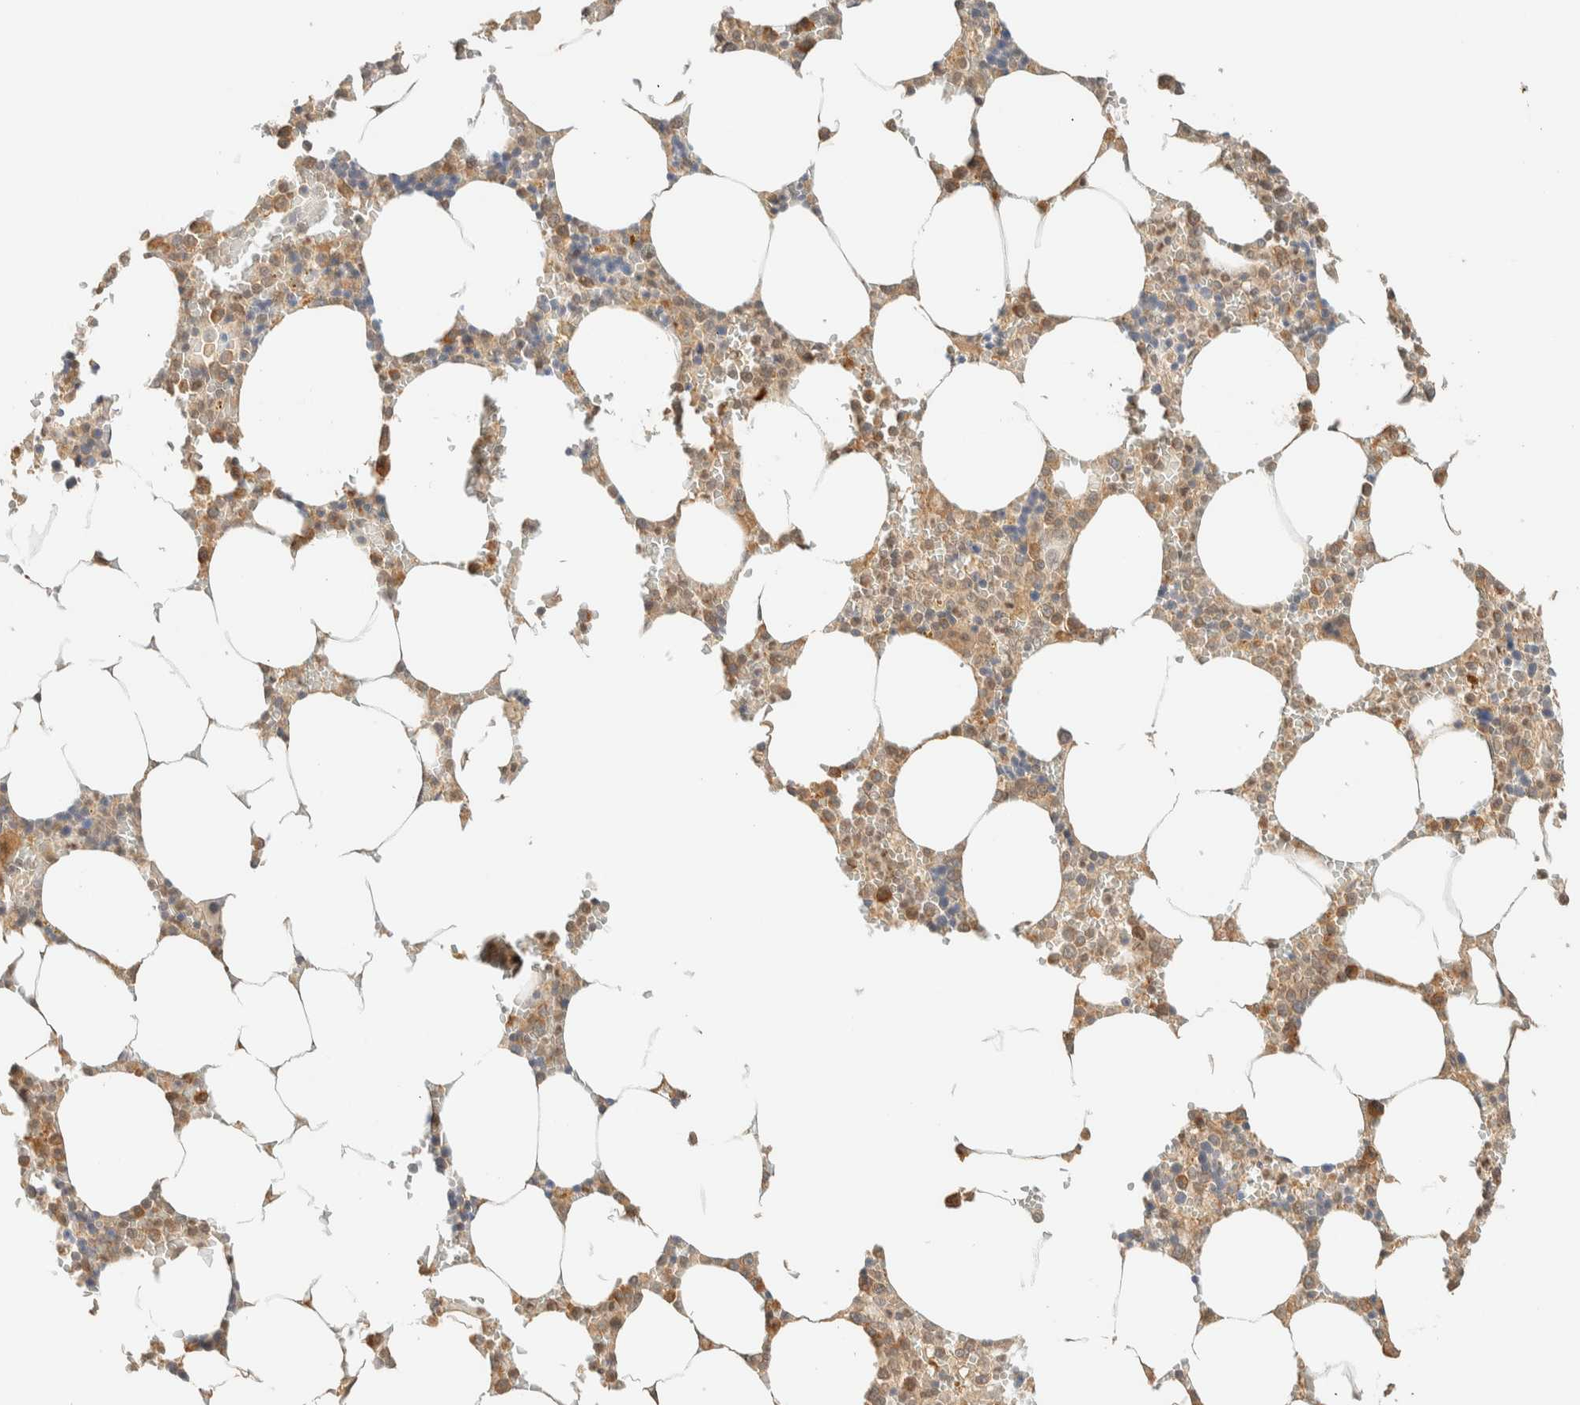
{"staining": {"intensity": "strong", "quantity": ">75%", "location": "nuclear"}, "tissue": "bone marrow", "cell_type": "Hematopoietic cells", "image_type": "normal", "snomed": [{"axis": "morphology", "description": "Normal tissue, NOS"}, {"axis": "topography", "description": "Bone marrow"}], "caption": "IHC of benign human bone marrow reveals high levels of strong nuclear positivity in approximately >75% of hematopoietic cells.", "gene": "ZBTB34", "patient": {"sex": "male", "age": 70}}